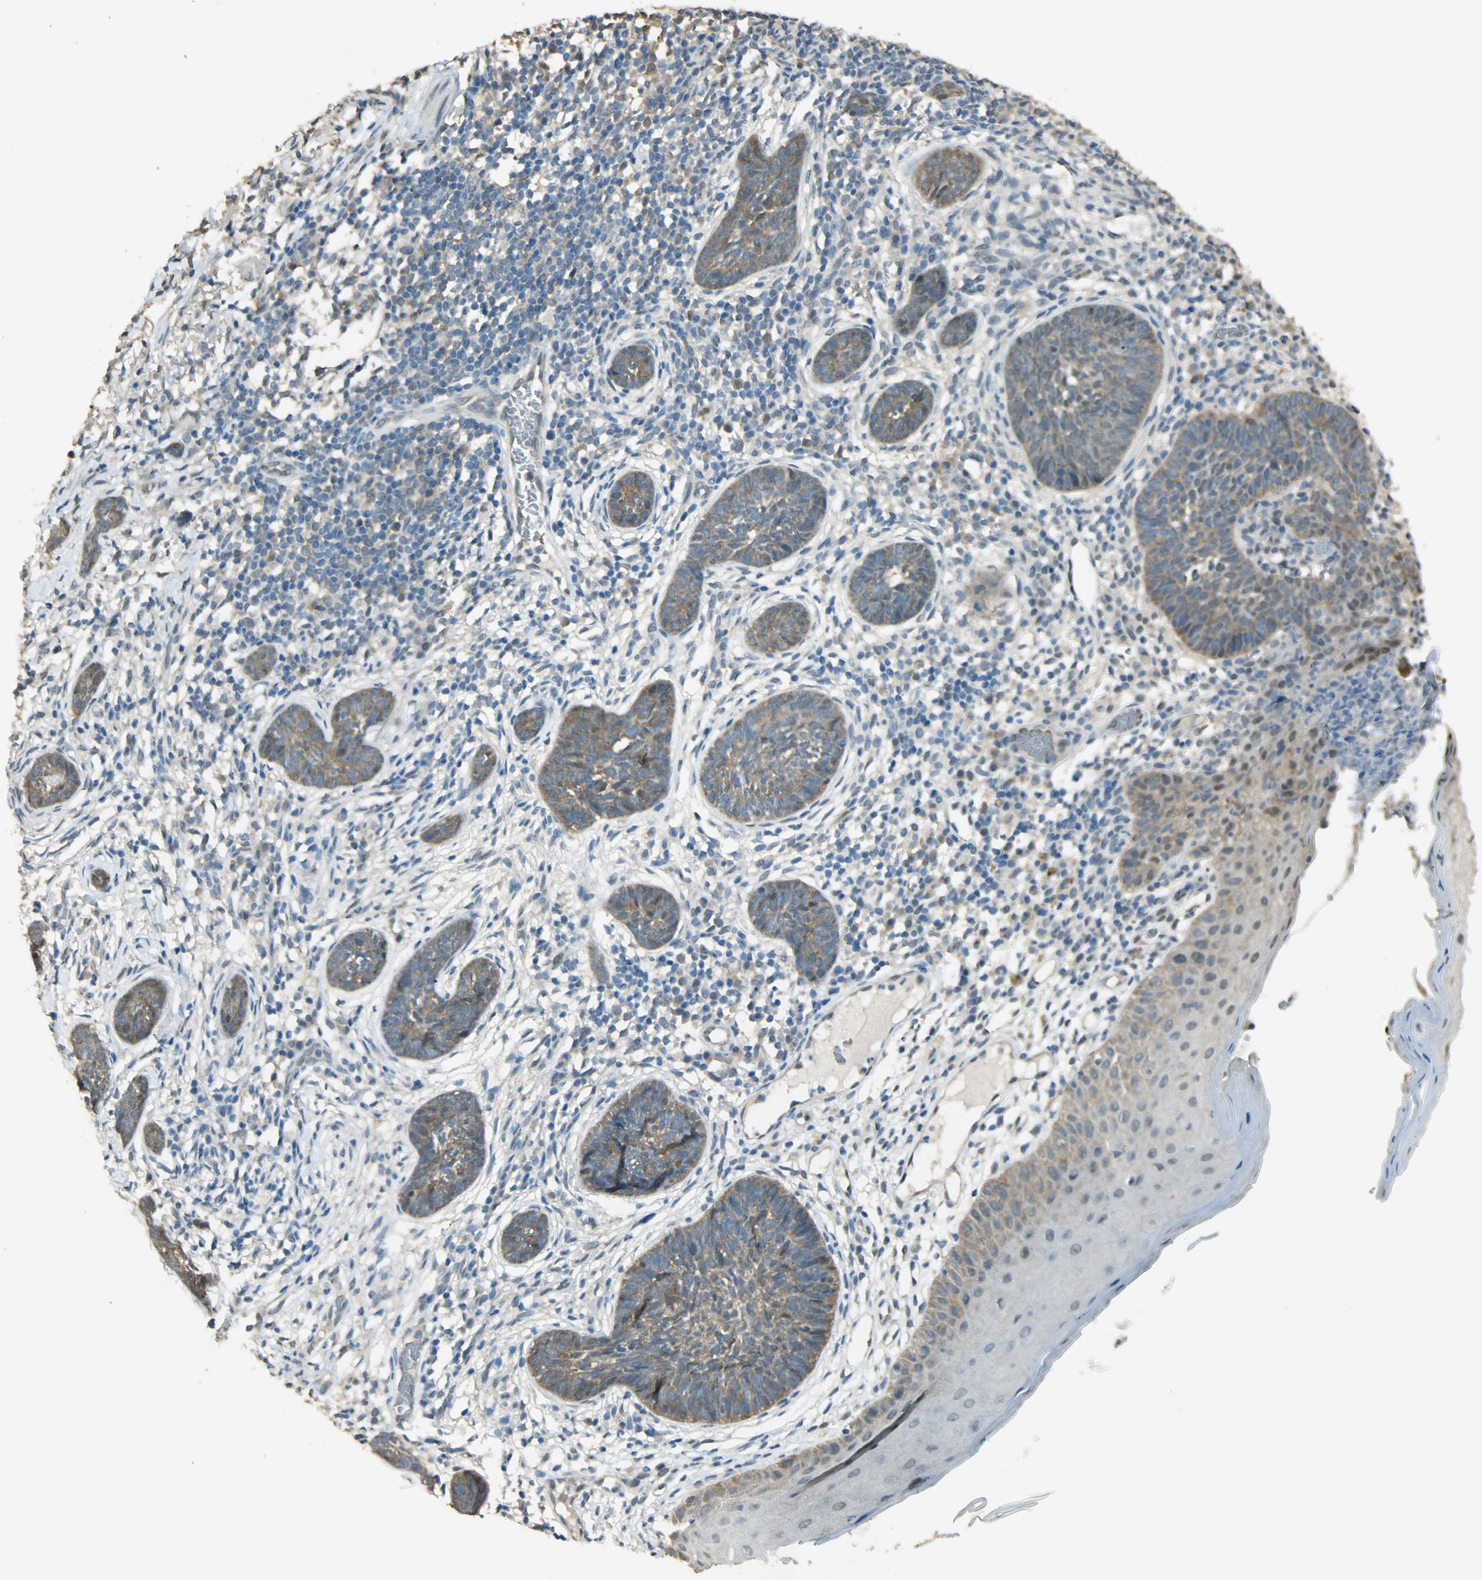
{"staining": {"intensity": "moderate", "quantity": ">75%", "location": "cytoplasmic/membranous"}, "tissue": "skin cancer", "cell_type": "Tumor cells", "image_type": "cancer", "snomed": [{"axis": "morphology", "description": "Normal tissue, NOS"}, {"axis": "morphology", "description": "Basal cell carcinoma"}, {"axis": "topography", "description": "Skin"}], "caption": "This image reveals skin cancer stained with IHC to label a protein in brown. The cytoplasmic/membranous of tumor cells show moderate positivity for the protein. Nuclei are counter-stained blue.", "gene": "PRMT5", "patient": {"sex": "male", "age": 87}}